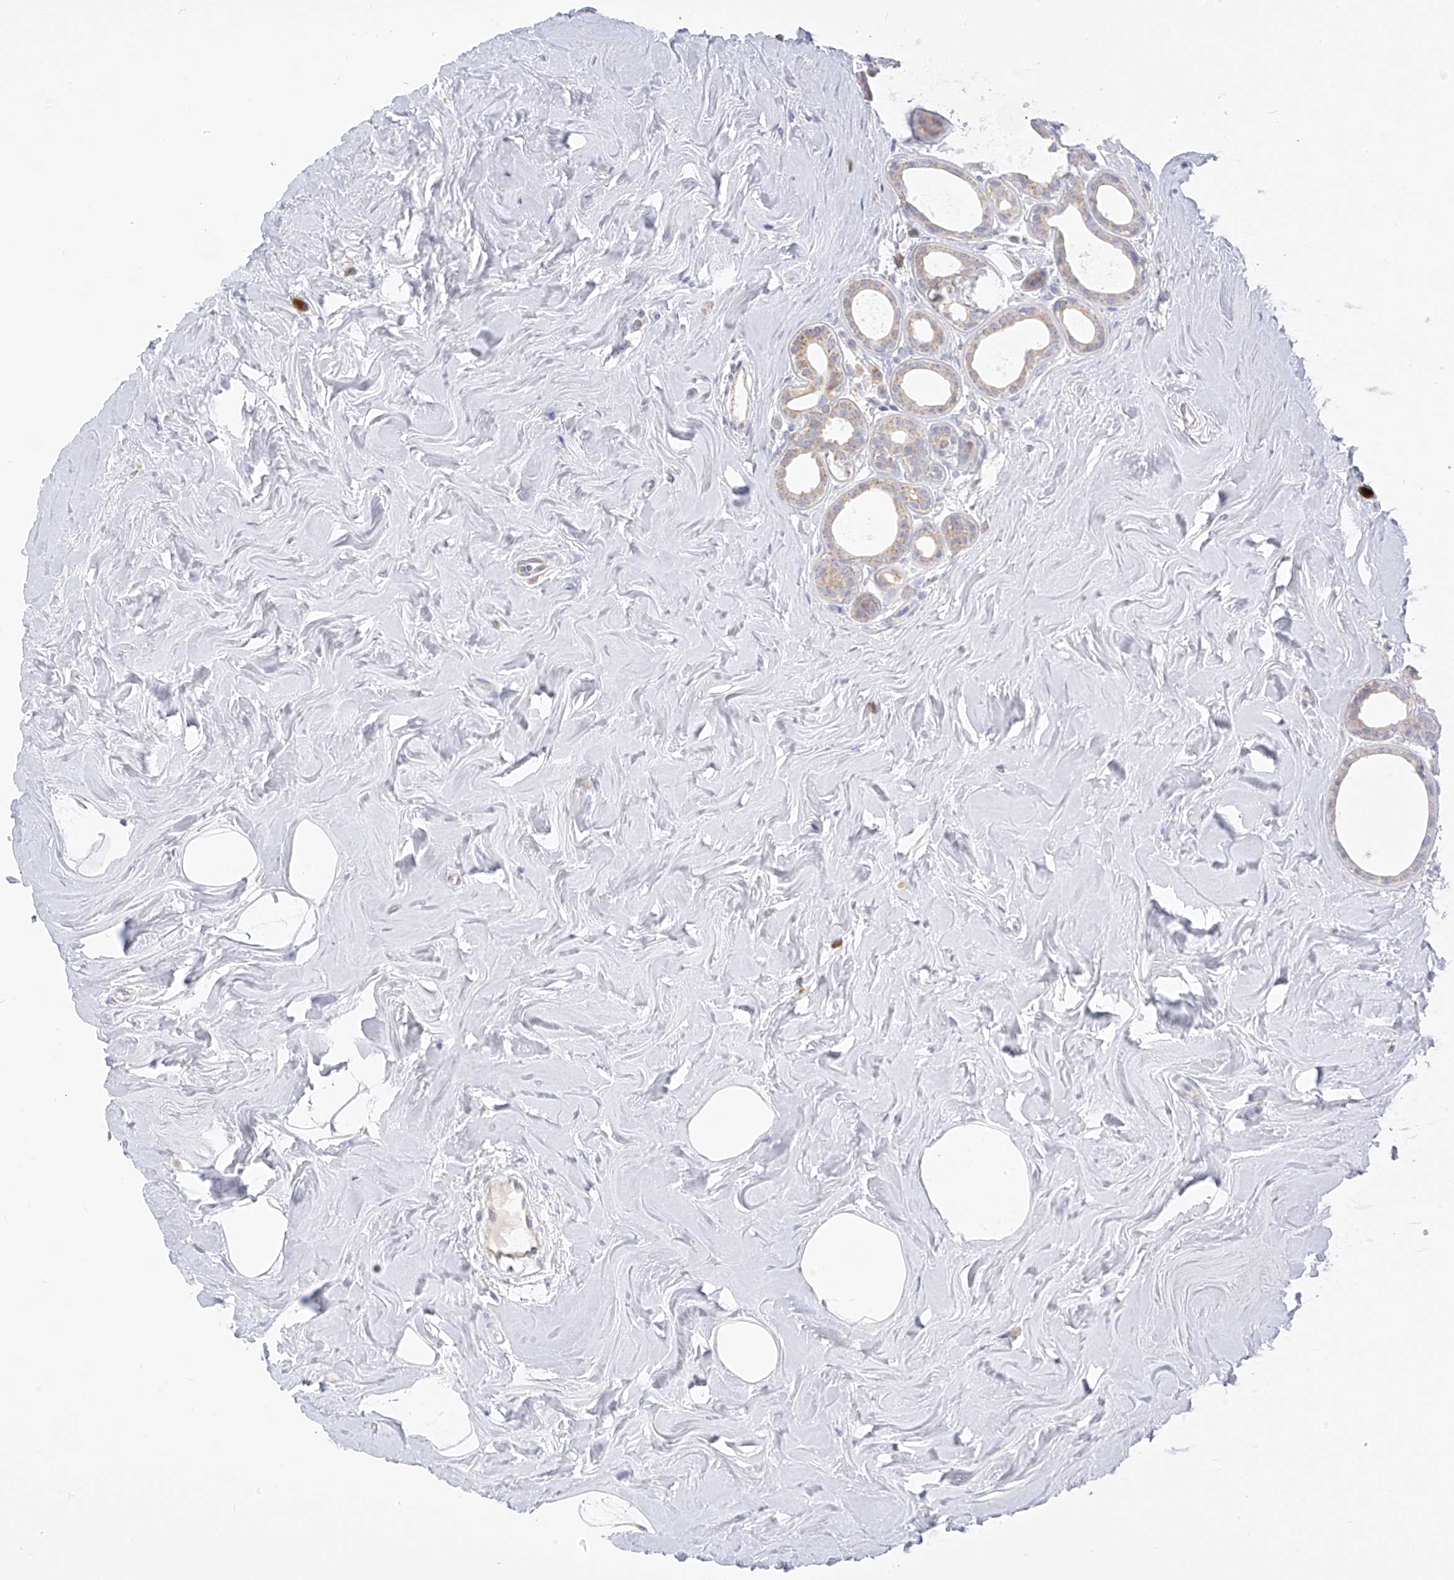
{"staining": {"intensity": "weak", "quantity": "<25%", "location": "cytoplasmic/membranous"}, "tissue": "breast cancer", "cell_type": "Tumor cells", "image_type": "cancer", "snomed": [{"axis": "morphology", "description": "Lobular carcinoma"}, {"axis": "topography", "description": "Breast"}], "caption": "Breast cancer (lobular carcinoma) stained for a protein using immunohistochemistry (IHC) displays no expression tumor cells.", "gene": "ZNF404", "patient": {"sex": "female", "age": 47}}